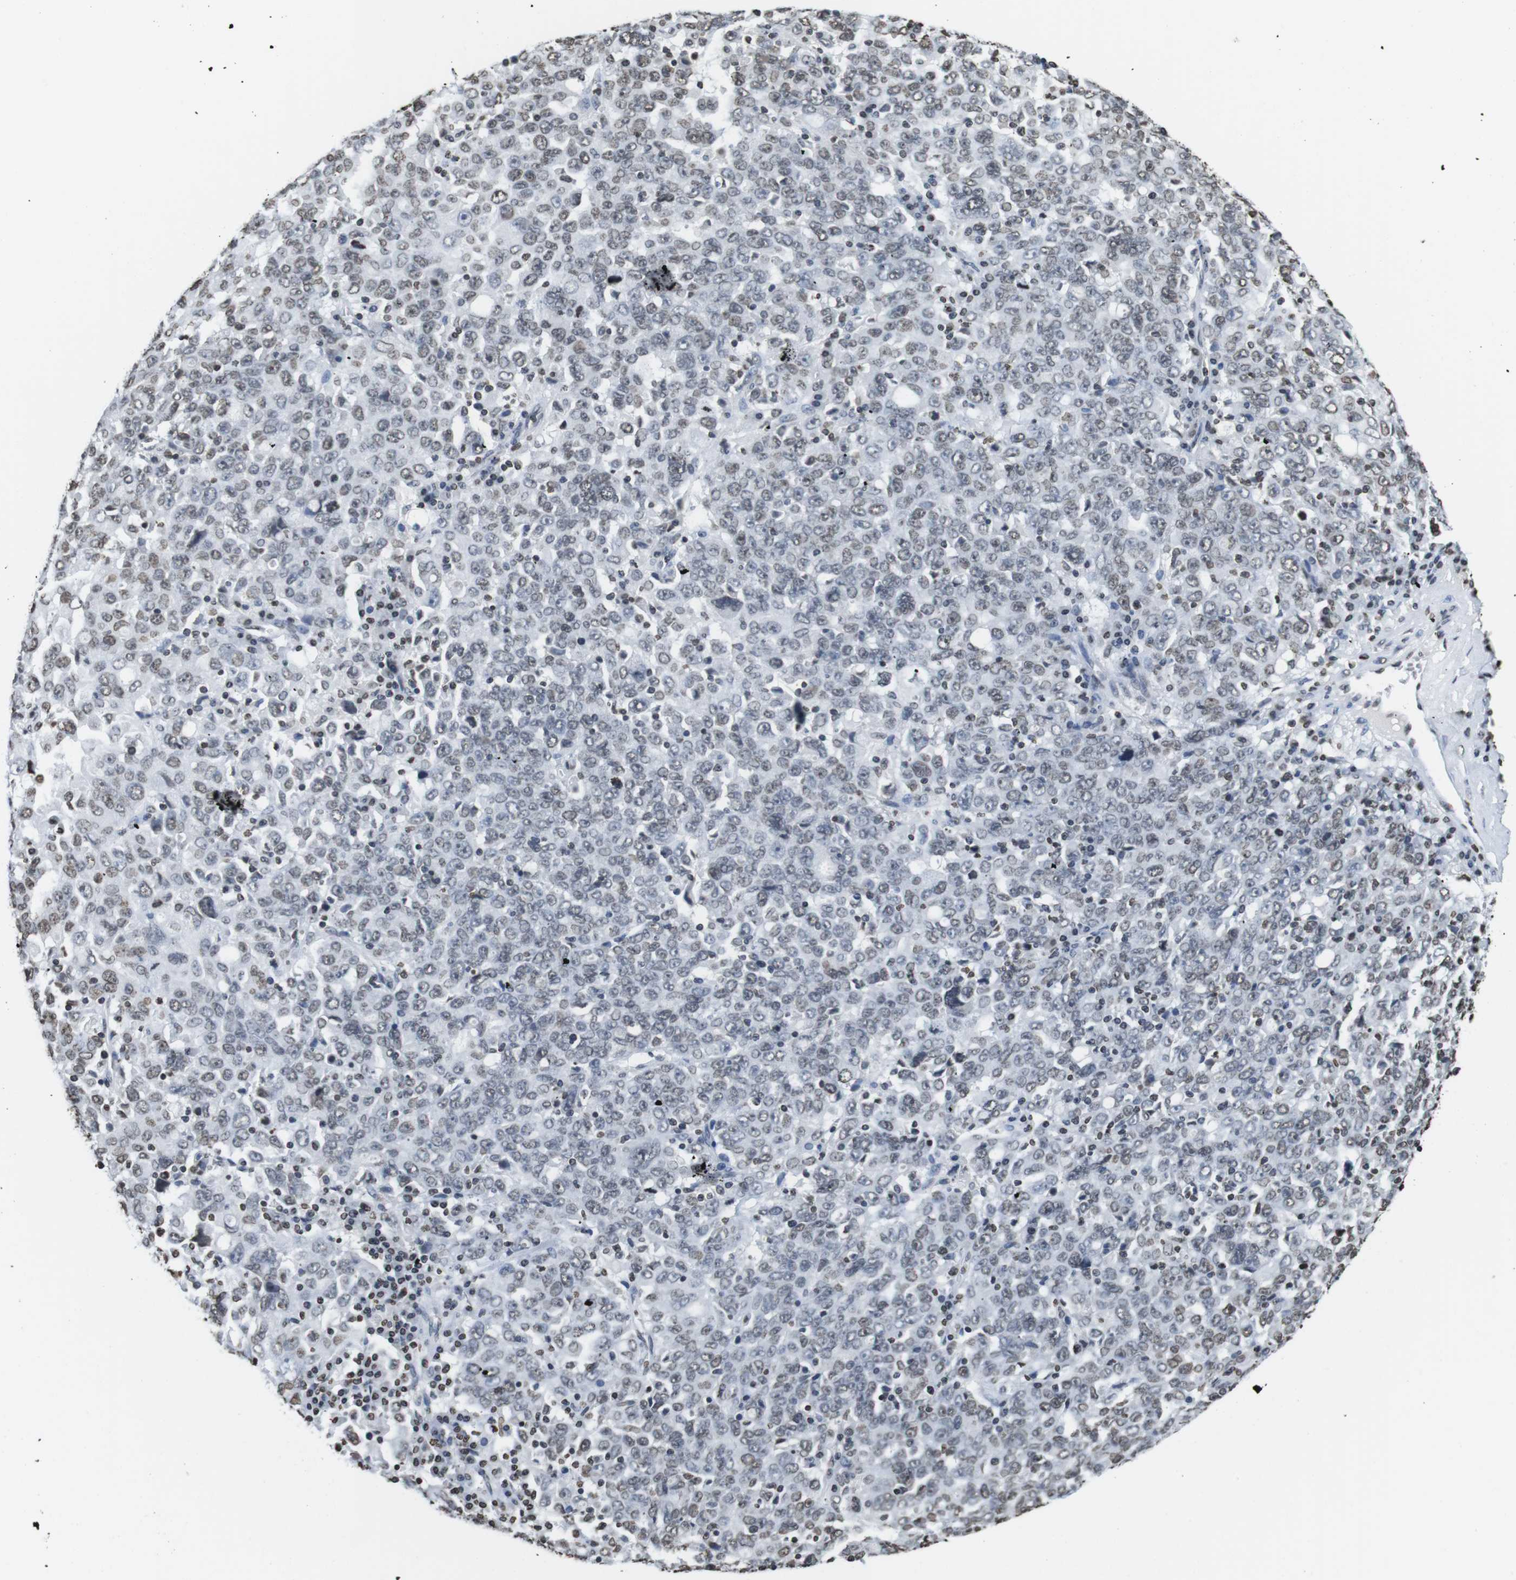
{"staining": {"intensity": "weak", "quantity": "<25%", "location": "nuclear"}, "tissue": "ovarian cancer", "cell_type": "Tumor cells", "image_type": "cancer", "snomed": [{"axis": "morphology", "description": "Carcinoma, endometroid"}, {"axis": "topography", "description": "Ovary"}], "caption": "The micrograph demonstrates no staining of tumor cells in ovarian endometroid carcinoma.", "gene": "BSX", "patient": {"sex": "female", "age": 62}}